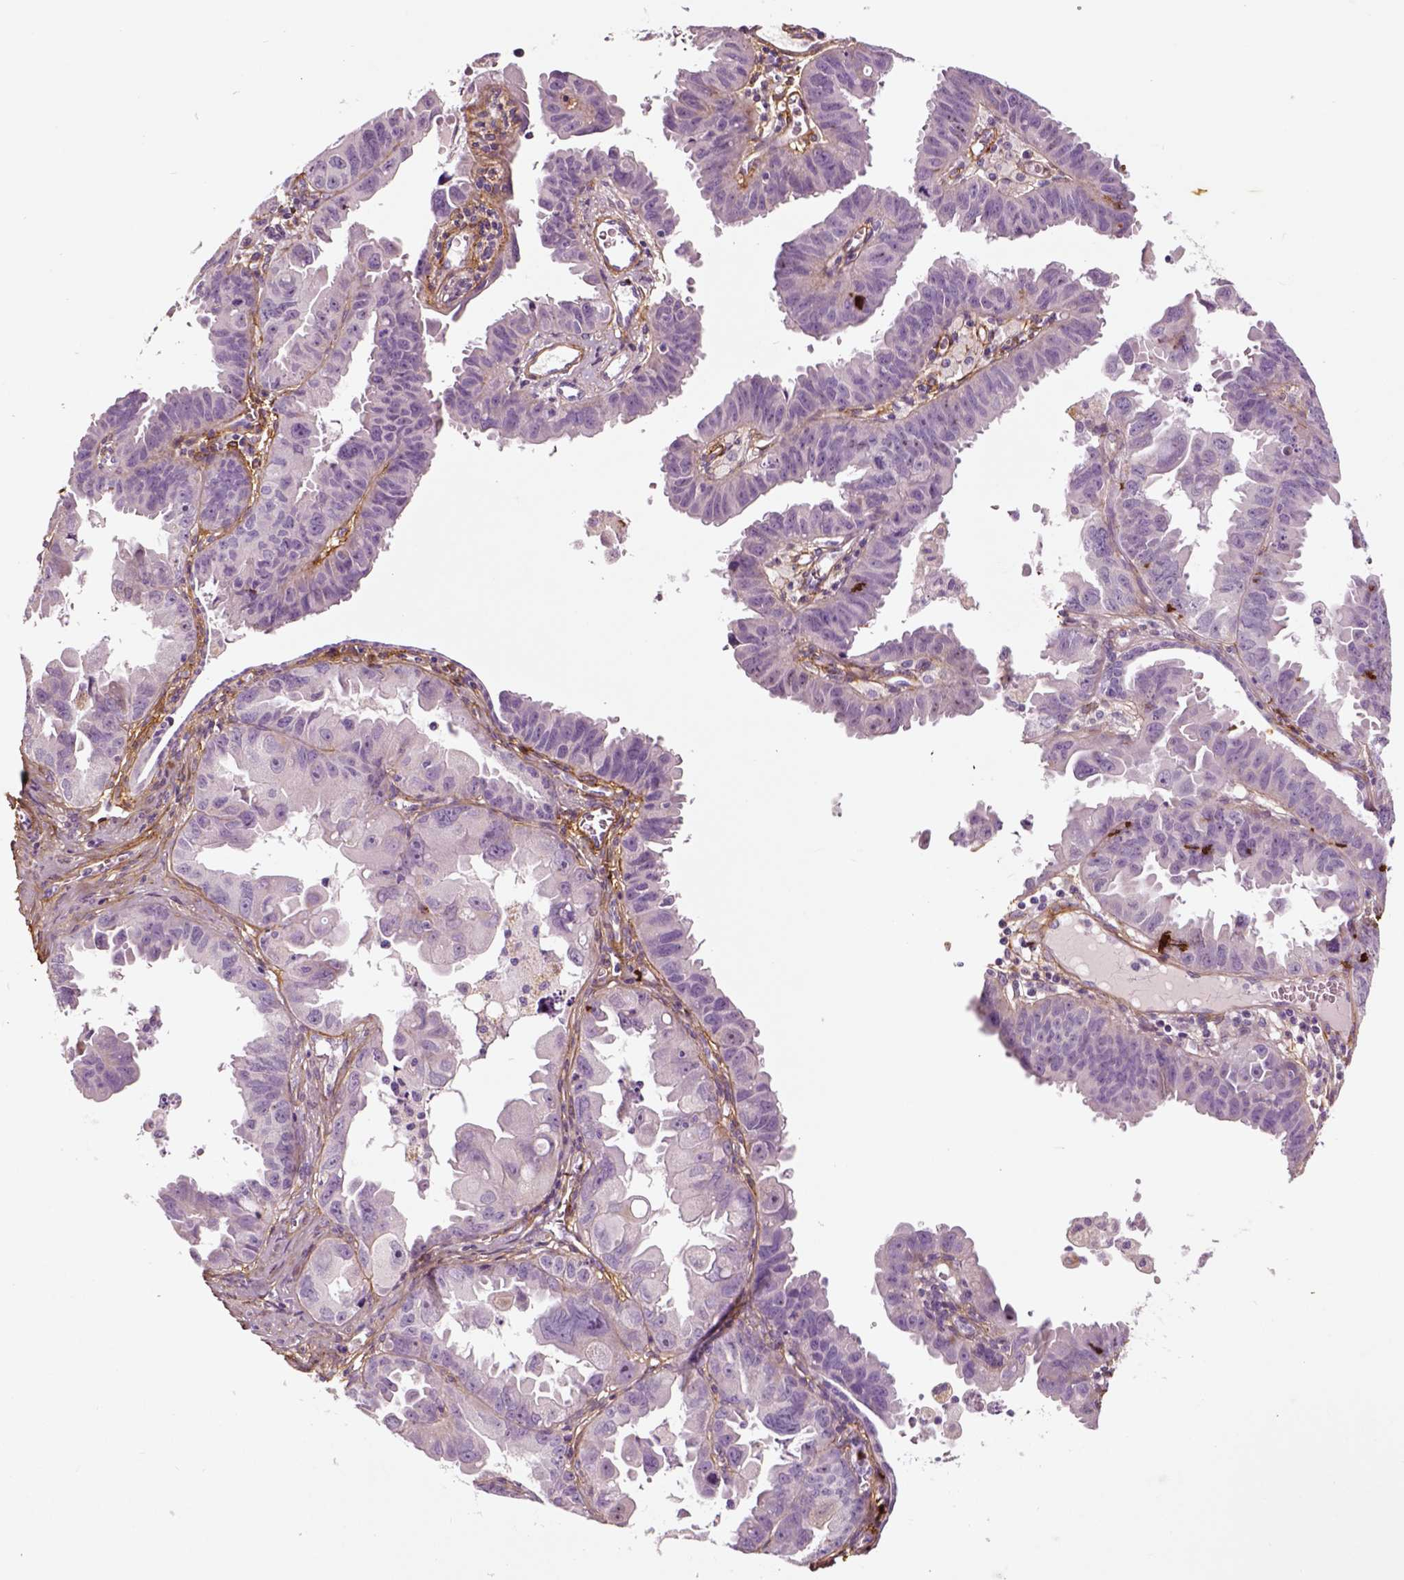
{"staining": {"intensity": "negative", "quantity": "none", "location": "none"}, "tissue": "ovarian cancer", "cell_type": "Tumor cells", "image_type": "cancer", "snomed": [{"axis": "morphology", "description": "Carcinoma, endometroid"}, {"axis": "topography", "description": "Ovary"}], "caption": "Immunohistochemistry (IHC) micrograph of human endometroid carcinoma (ovarian) stained for a protein (brown), which demonstrates no expression in tumor cells.", "gene": "COL6A2", "patient": {"sex": "female", "age": 85}}